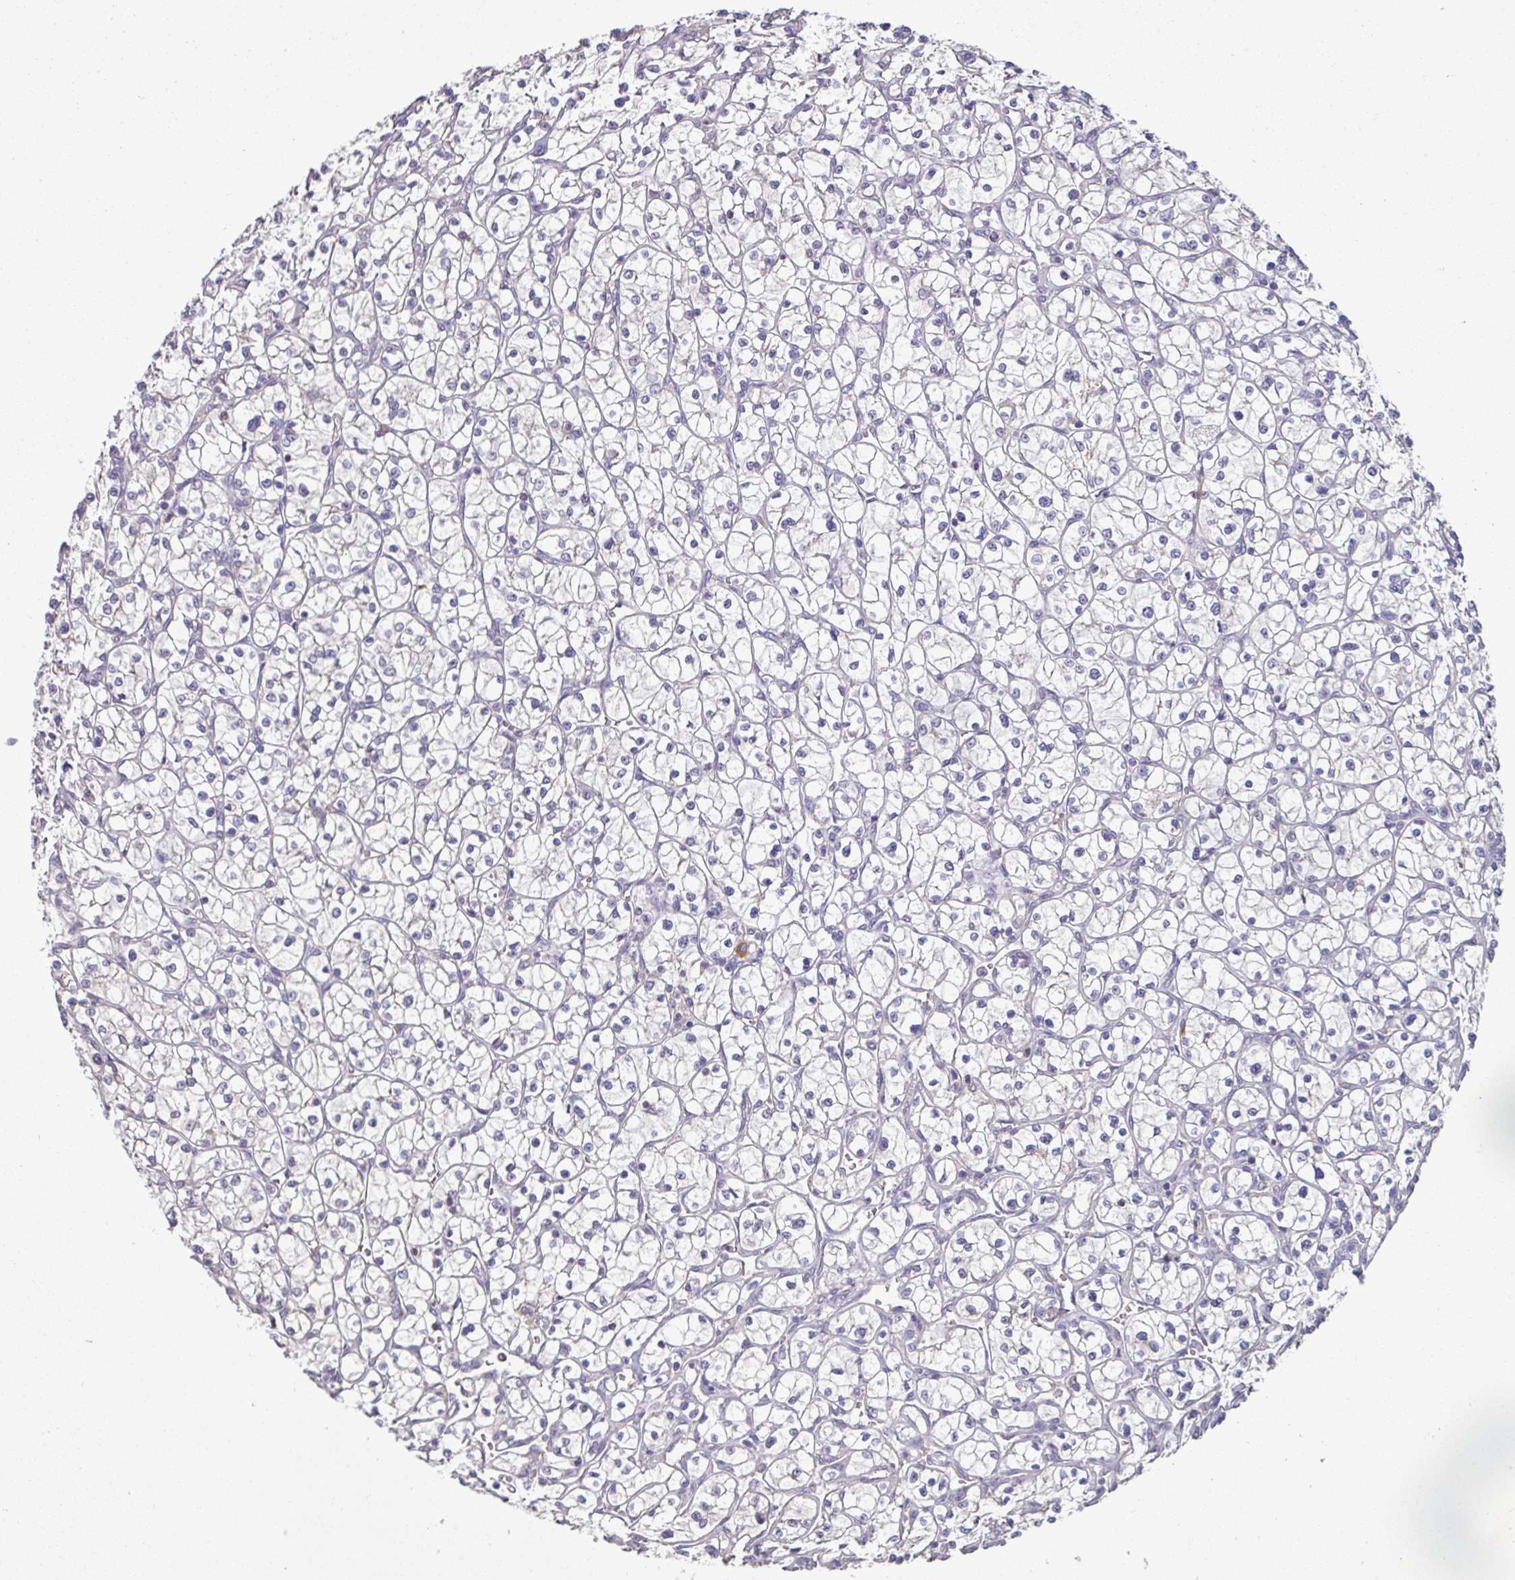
{"staining": {"intensity": "negative", "quantity": "none", "location": "none"}, "tissue": "renal cancer", "cell_type": "Tumor cells", "image_type": "cancer", "snomed": [{"axis": "morphology", "description": "Adenocarcinoma, NOS"}, {"axis": "topography", "description": "Kidney"}], "caption": "Tumor cells show no significant staining in renal cancer.", "gene": "ACTRT2", "patient": {"sex": "female", "age": 64}}